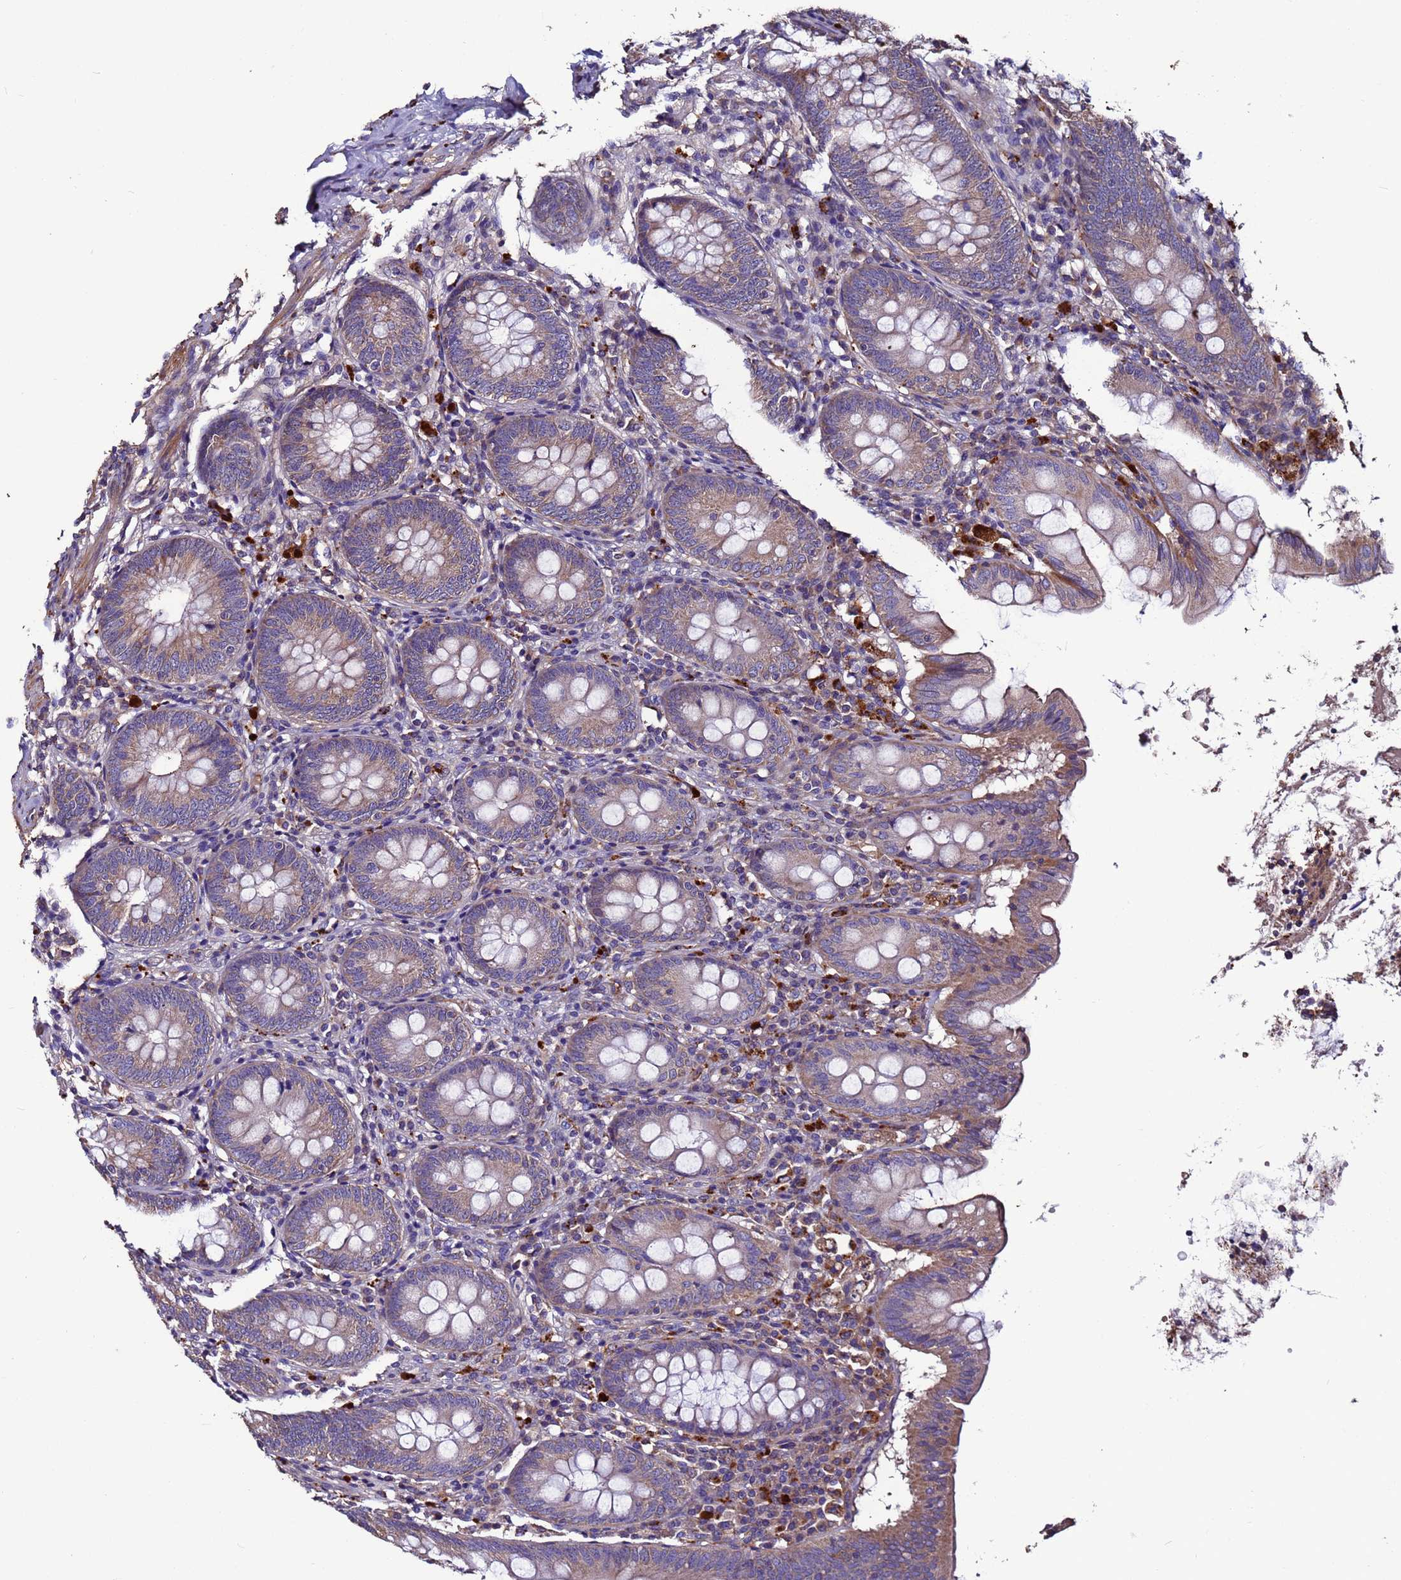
{"staining": {"intensity": "weak", "quantity": "25%-75%", "location": "cytoplasmic/membranous"}, "tissue": "appendix", "cell_type": "Glandular cells", "image_type": "normal", "snomed": [{"axis": "morphology", "description": "Normal tissue, NOS"}, {"axis": "topography", "description": "Appendix"}], "caption": "Immunohistochemistry (IHC) (DAB (3,3'-diaminobenzidine)) staining of unremarkable human appendix reveals weak cytoplasmic/membranous protein positivity in approximately 25%-75% of glandular cells.", "gene": "CEP55", "patient": {"sex": "female", "age": 54}}